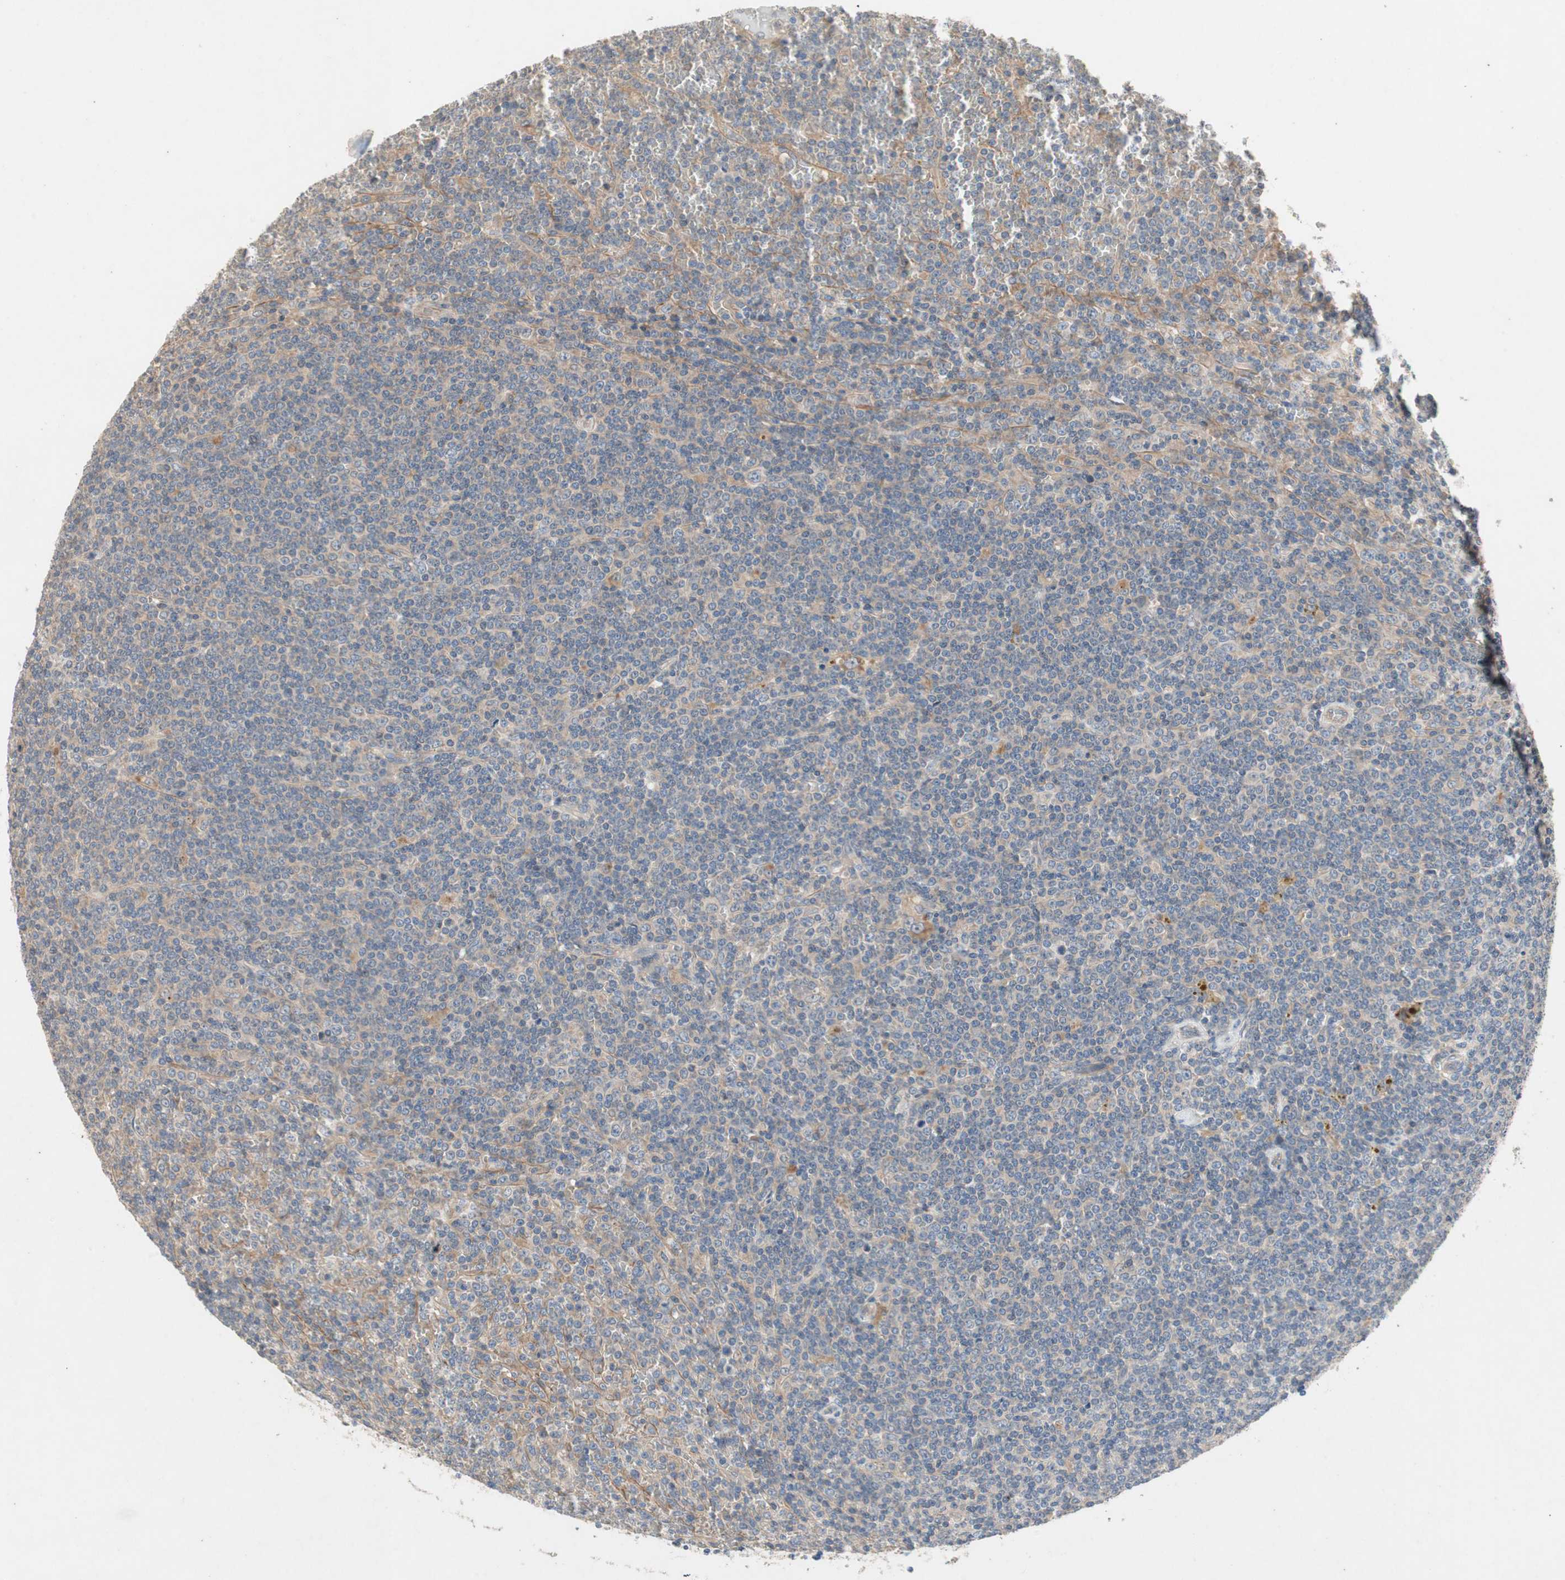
{"staining": {"intensity": "weak", "quantity": "25%-75%", "location": "cytoplasmic/membranous"}, "tissue": "lymphoma", "cell_type": "Tumor cells", "image_type": "cancer", "snomed": [{"axis": "morphology", "description": "Malignant lymphoma, non-Hodgkin's type, Low grade"}, {"axis": "topography", "description": "Spleen"}], "caption": "Immunohistochemical staining of lymphoma demonstrates low levels of weak cytoplasmic/membranous staining in approximately 25%-75% of tumor cells. (IHC, brightfield microscopy, high magnification).", "gene": "NCLN", "patient": {"sex": "female", "age": 19}}